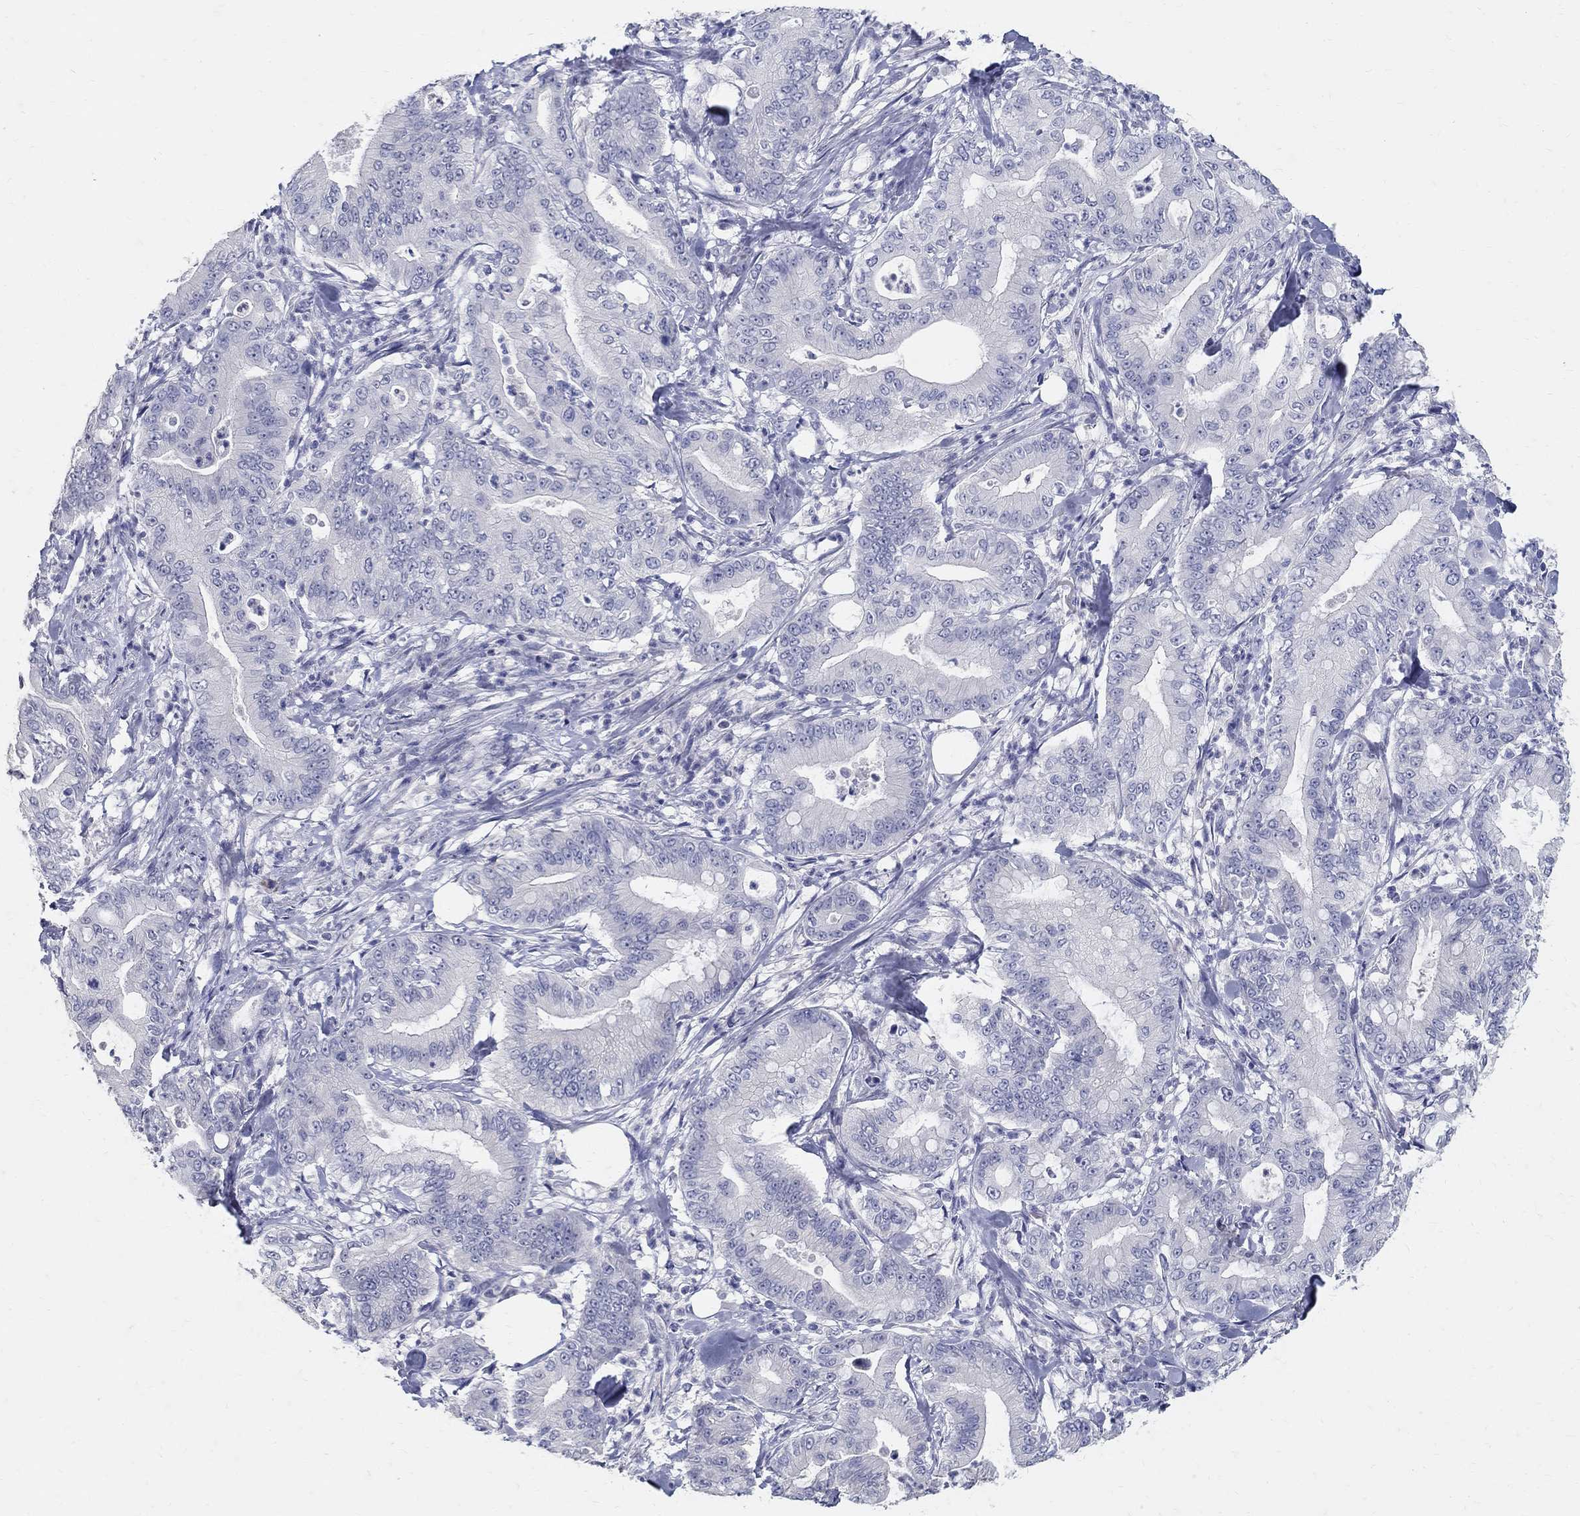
{"staining": {"intensity": "negative", "quantity": "none", "location": "none"}, "tissue": "pancreatic cancer", "cell_type": "Tumor cells", "image_type": "cancer", "snomed": [{"axis": "morphology", "description": "Adenocarcinoma, NOS"}, {"axis": "topography", "description": "Pancreas"}], "caption": "IHC of human pancreatic adenocarcinoma shows no expression in tumor cells.", "gene": "SOX2", "patient": {"sex": "male", "age": 71}}